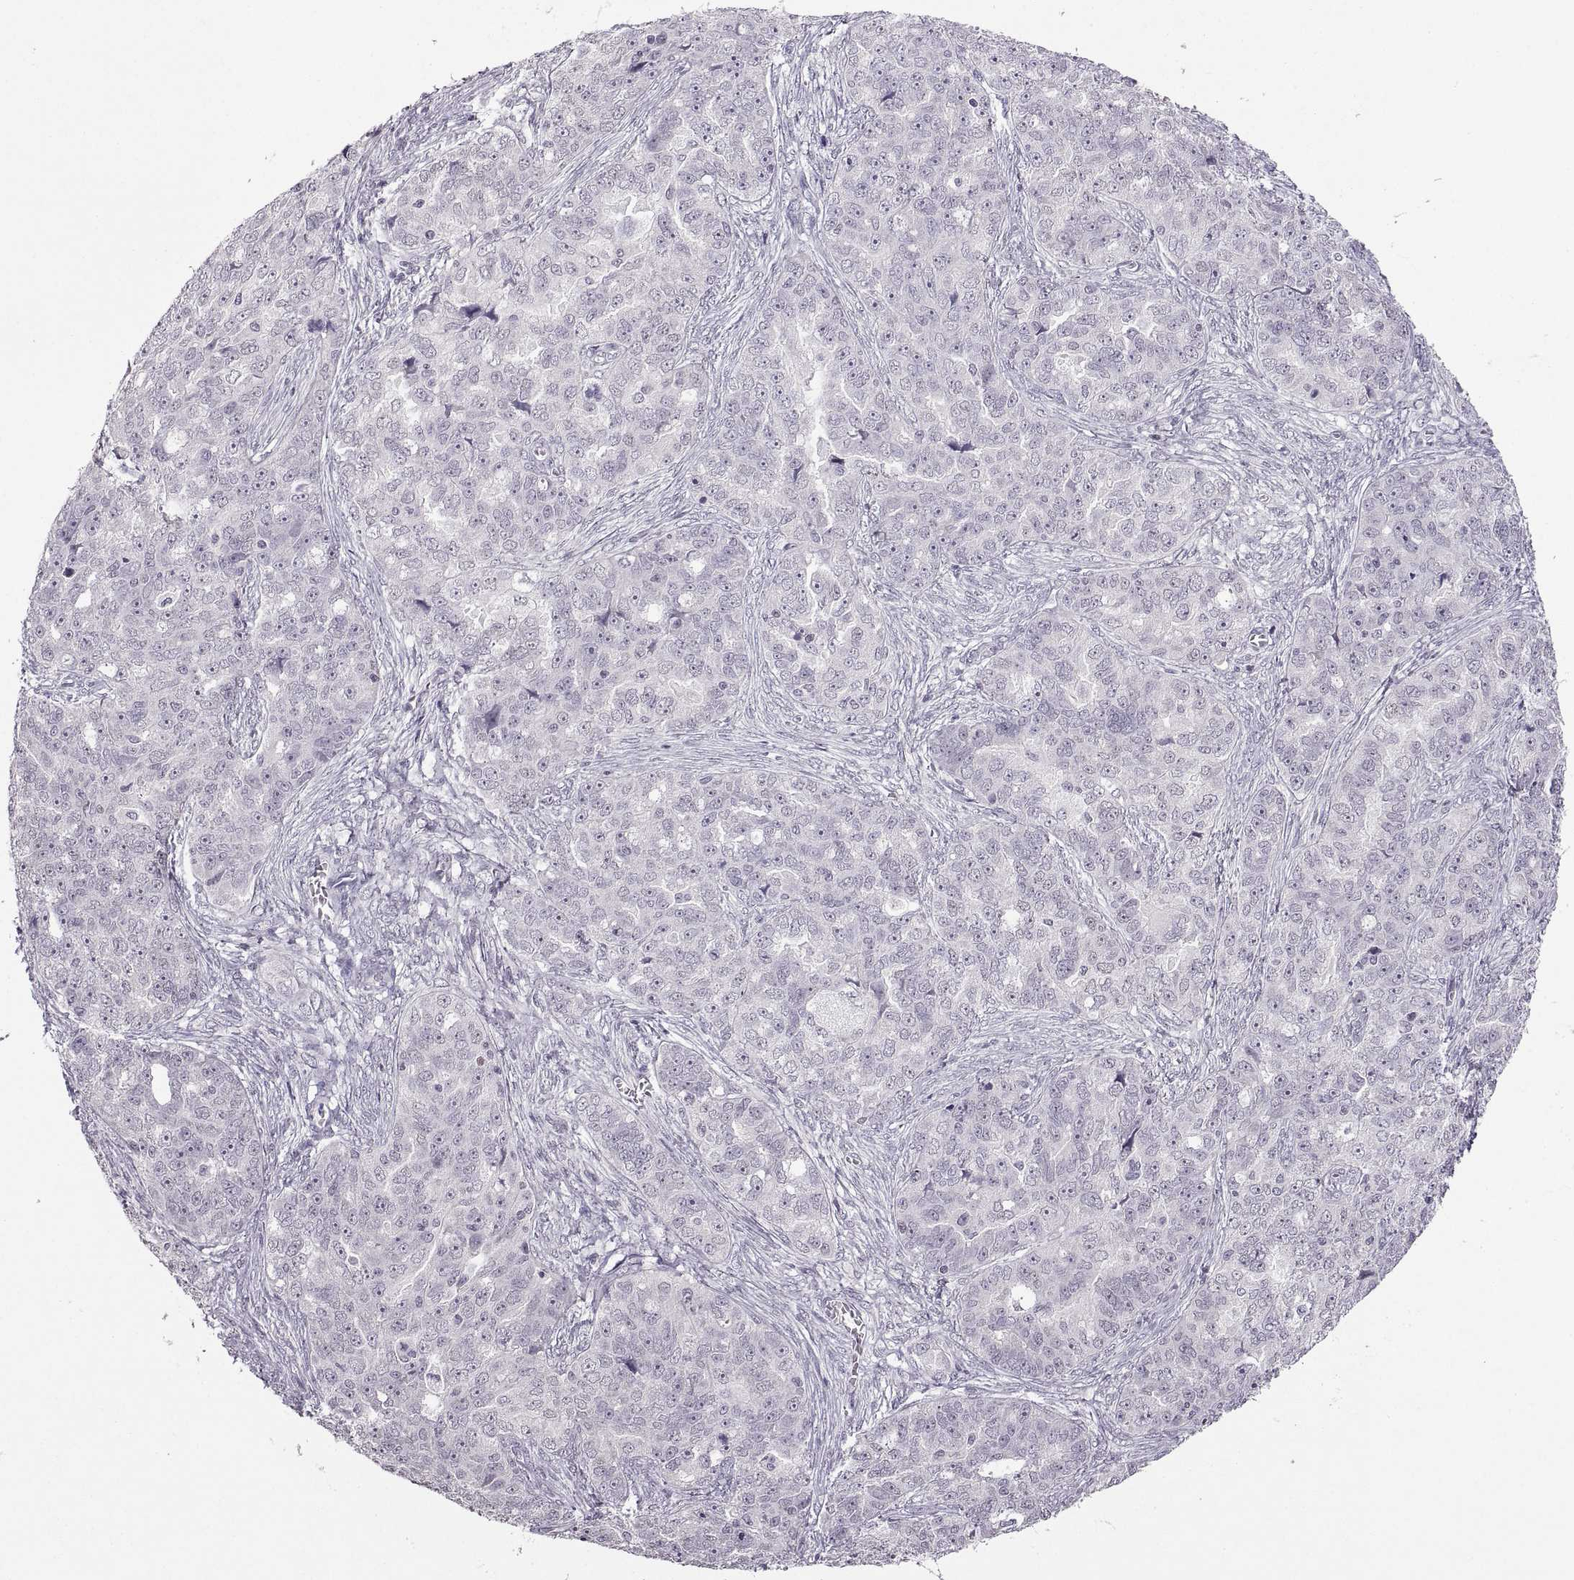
{"staining": {"intensity": "negative", "quantity": "none", "location": "none"}, "tissue": "ovarian cancer", "cell_type": "Tumor cells", "image_type": "cancer", "snomed": [{"axis": "morphology", "description": "Cystadenocarcinoma, serous, NOS"}, {"axis": "topography", "description": "Ovary"}], "caption": "This is an immunohistochemistry photomicrograph of human ovarian cancer (serous cystadenocarcinoma). There is no expression in tumor cells.", "gene": "NEK2", "patient": {"sex": "female", "age": 51}}